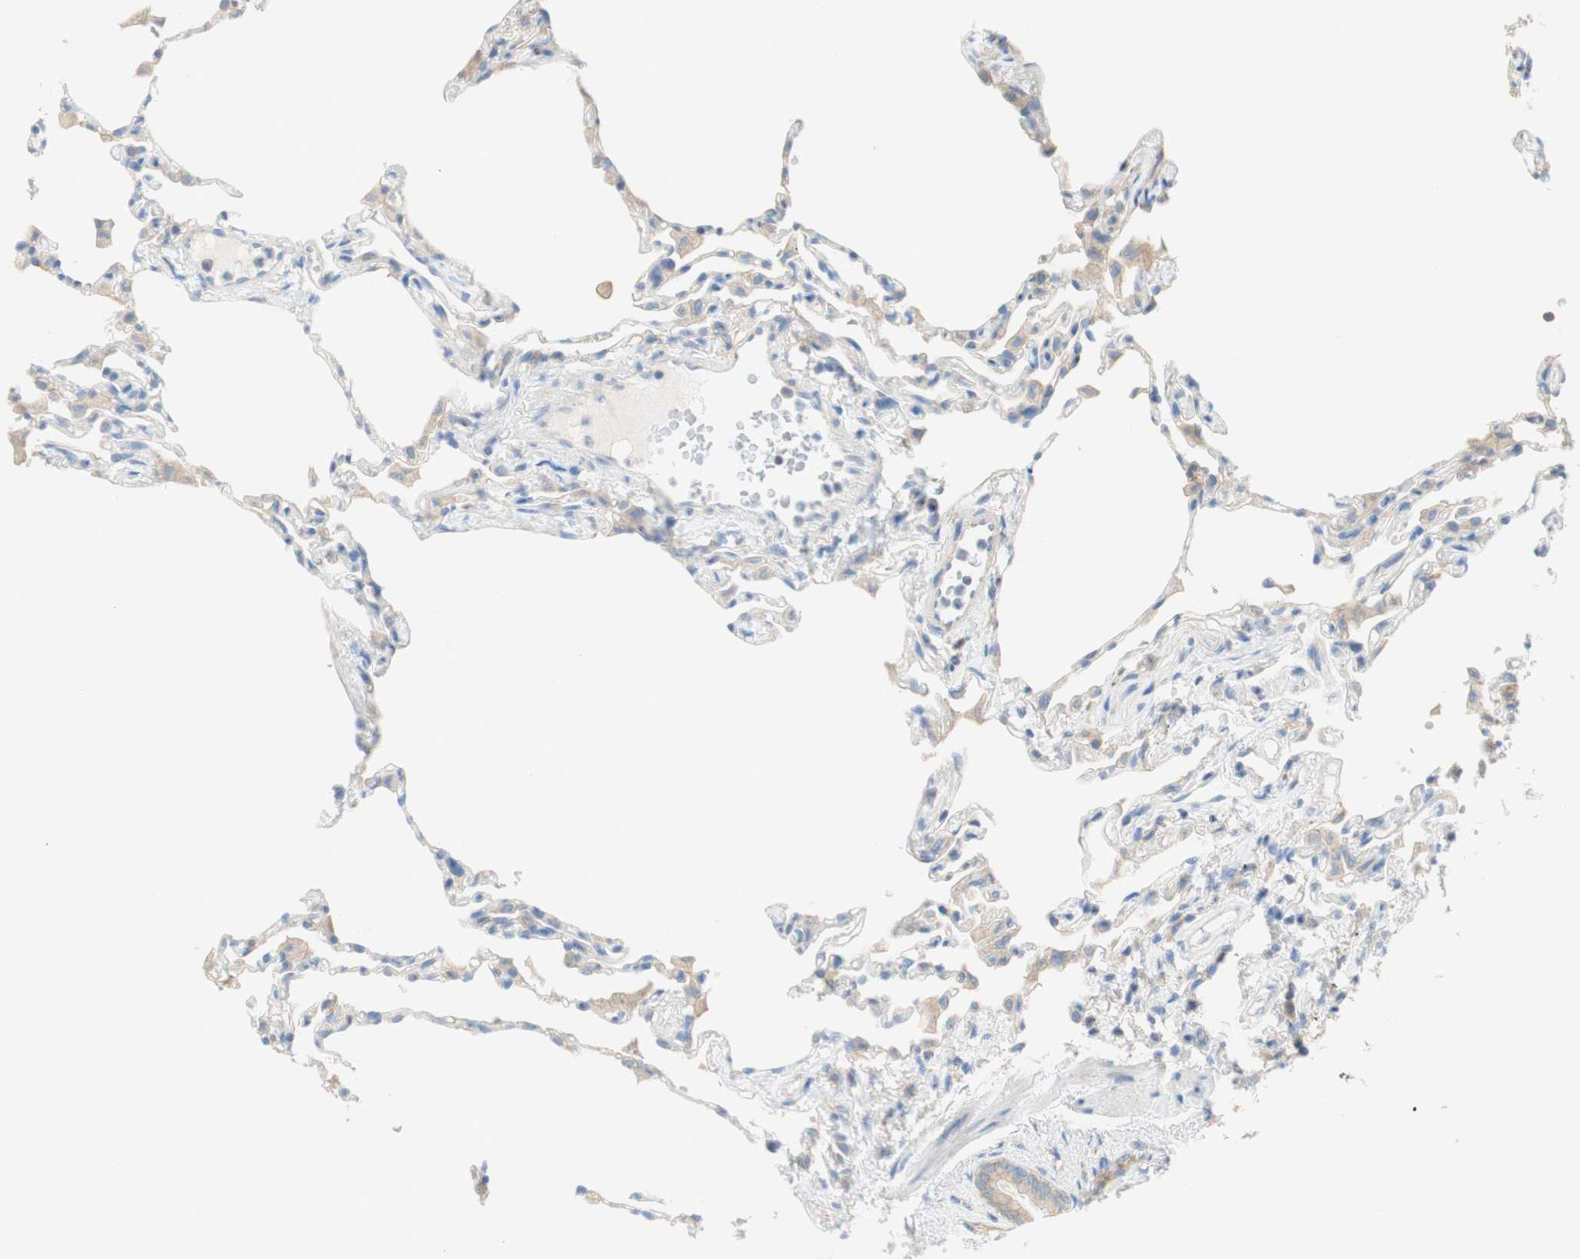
{"staining": {"intensity": "negative", "quantity": "none", "location": "none"}, "tissue": "lung", "cell_type": "Alveolar cells", "image_type": "normal", "snomed": [{"axis": "morphology", "description": "Normal tissue, NOS"}, {"axis": "topography", "description": "Lung"}], "caption": "The micrograph exhibits no staining of alveolar cells in unremarkable lung. (DAB IHC, high magnification).", "gene": "ATP2B1", "patient": {"sex": "female", "age": 49}}